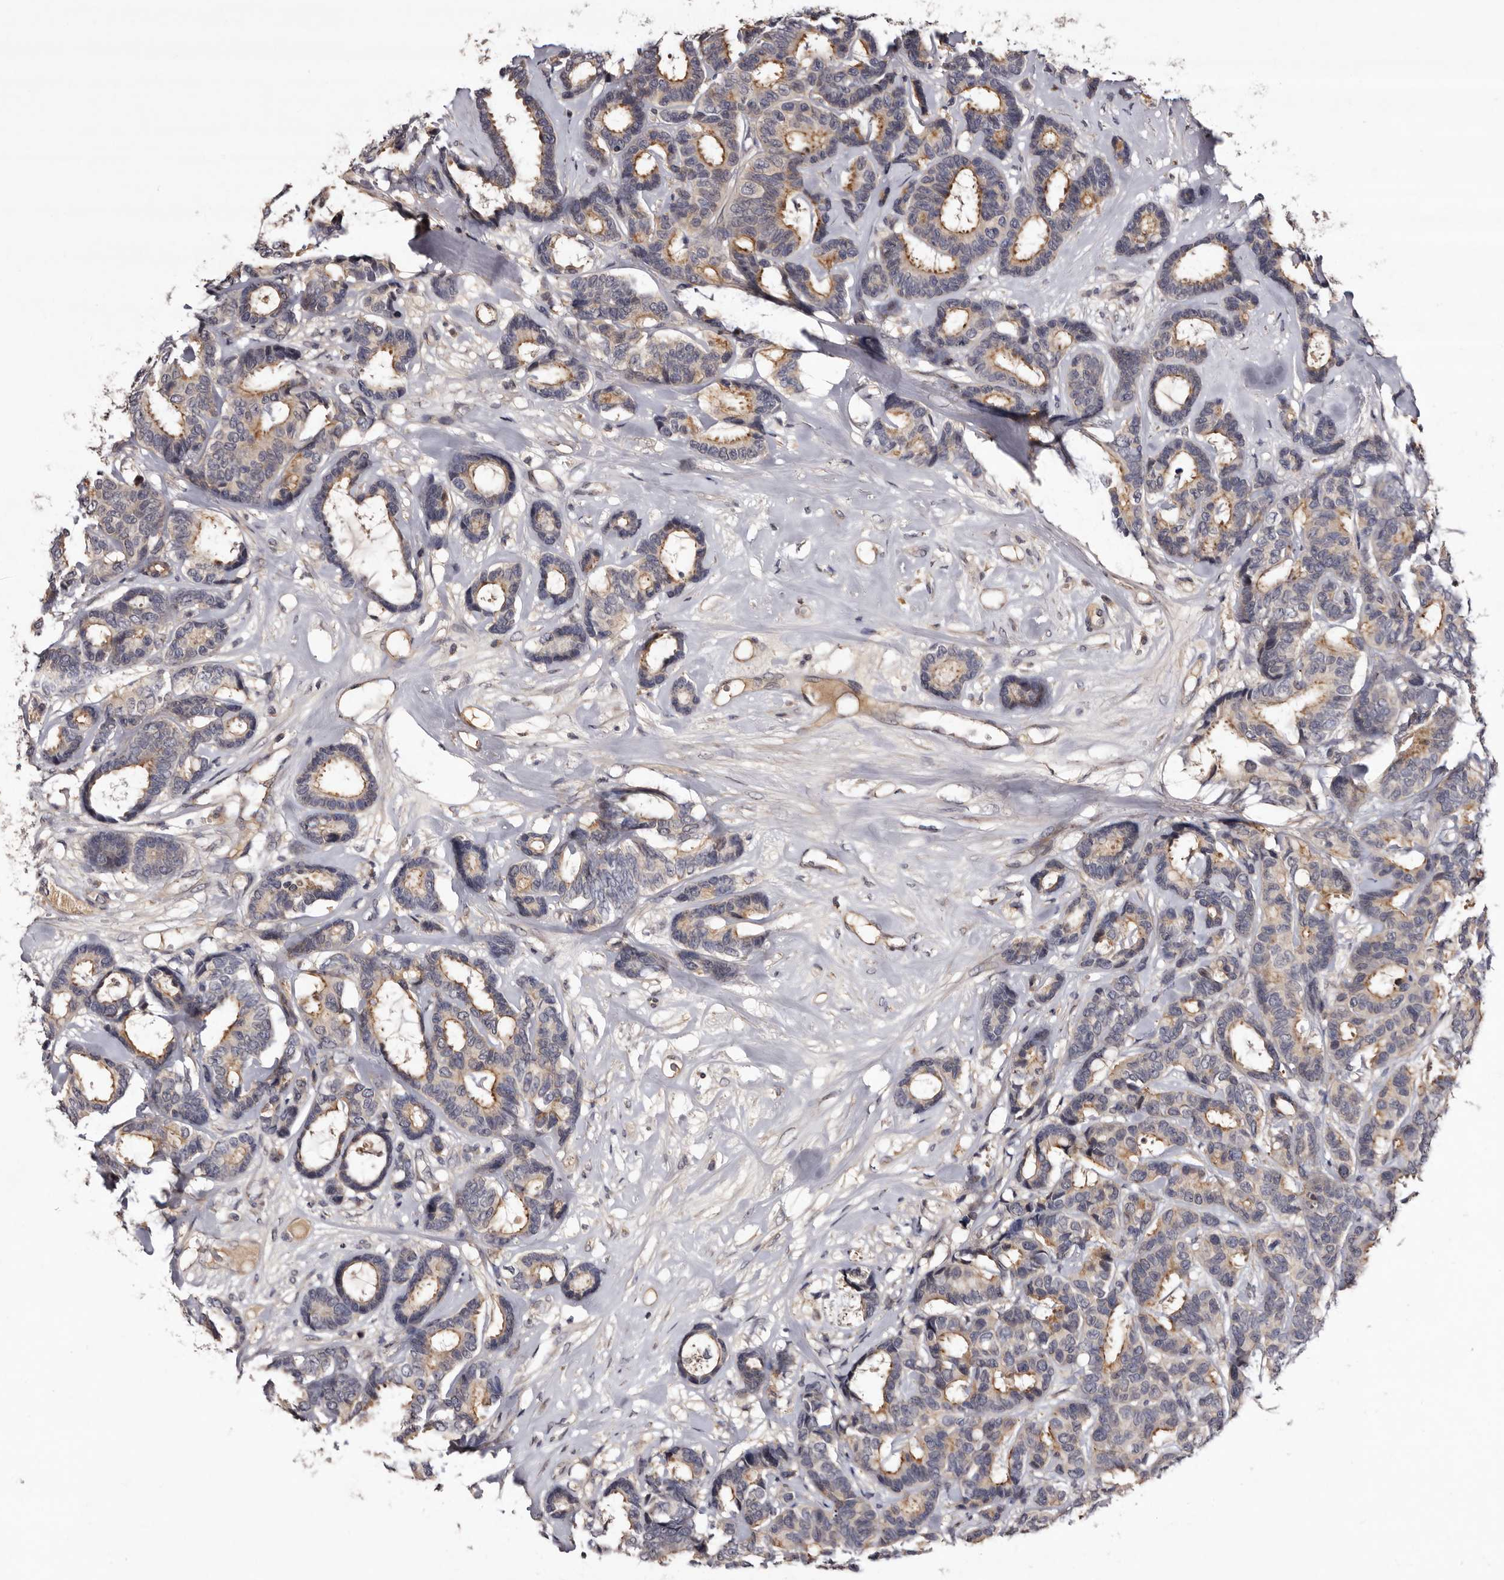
{"staining": {"intensity": "moderate", "quantity": "<25%", "location": "cytoplasmic/membranous"}, "tissue": "breast cancer", "cell_type": "Tumor cells", "image_type": "cancer", "snomed": [{"axis": "morphology", "description": "Duct carcinoma"}, {"axis": "topography", "description": "Breast"}], "caption": "Moderate cytoplasmic/membranous staining is identified in approximately <25% of tumor cells in breast invasive ductal carcinoma.", "gene": "LANCL2", "patient": {"sex": "female", "age": 87}}